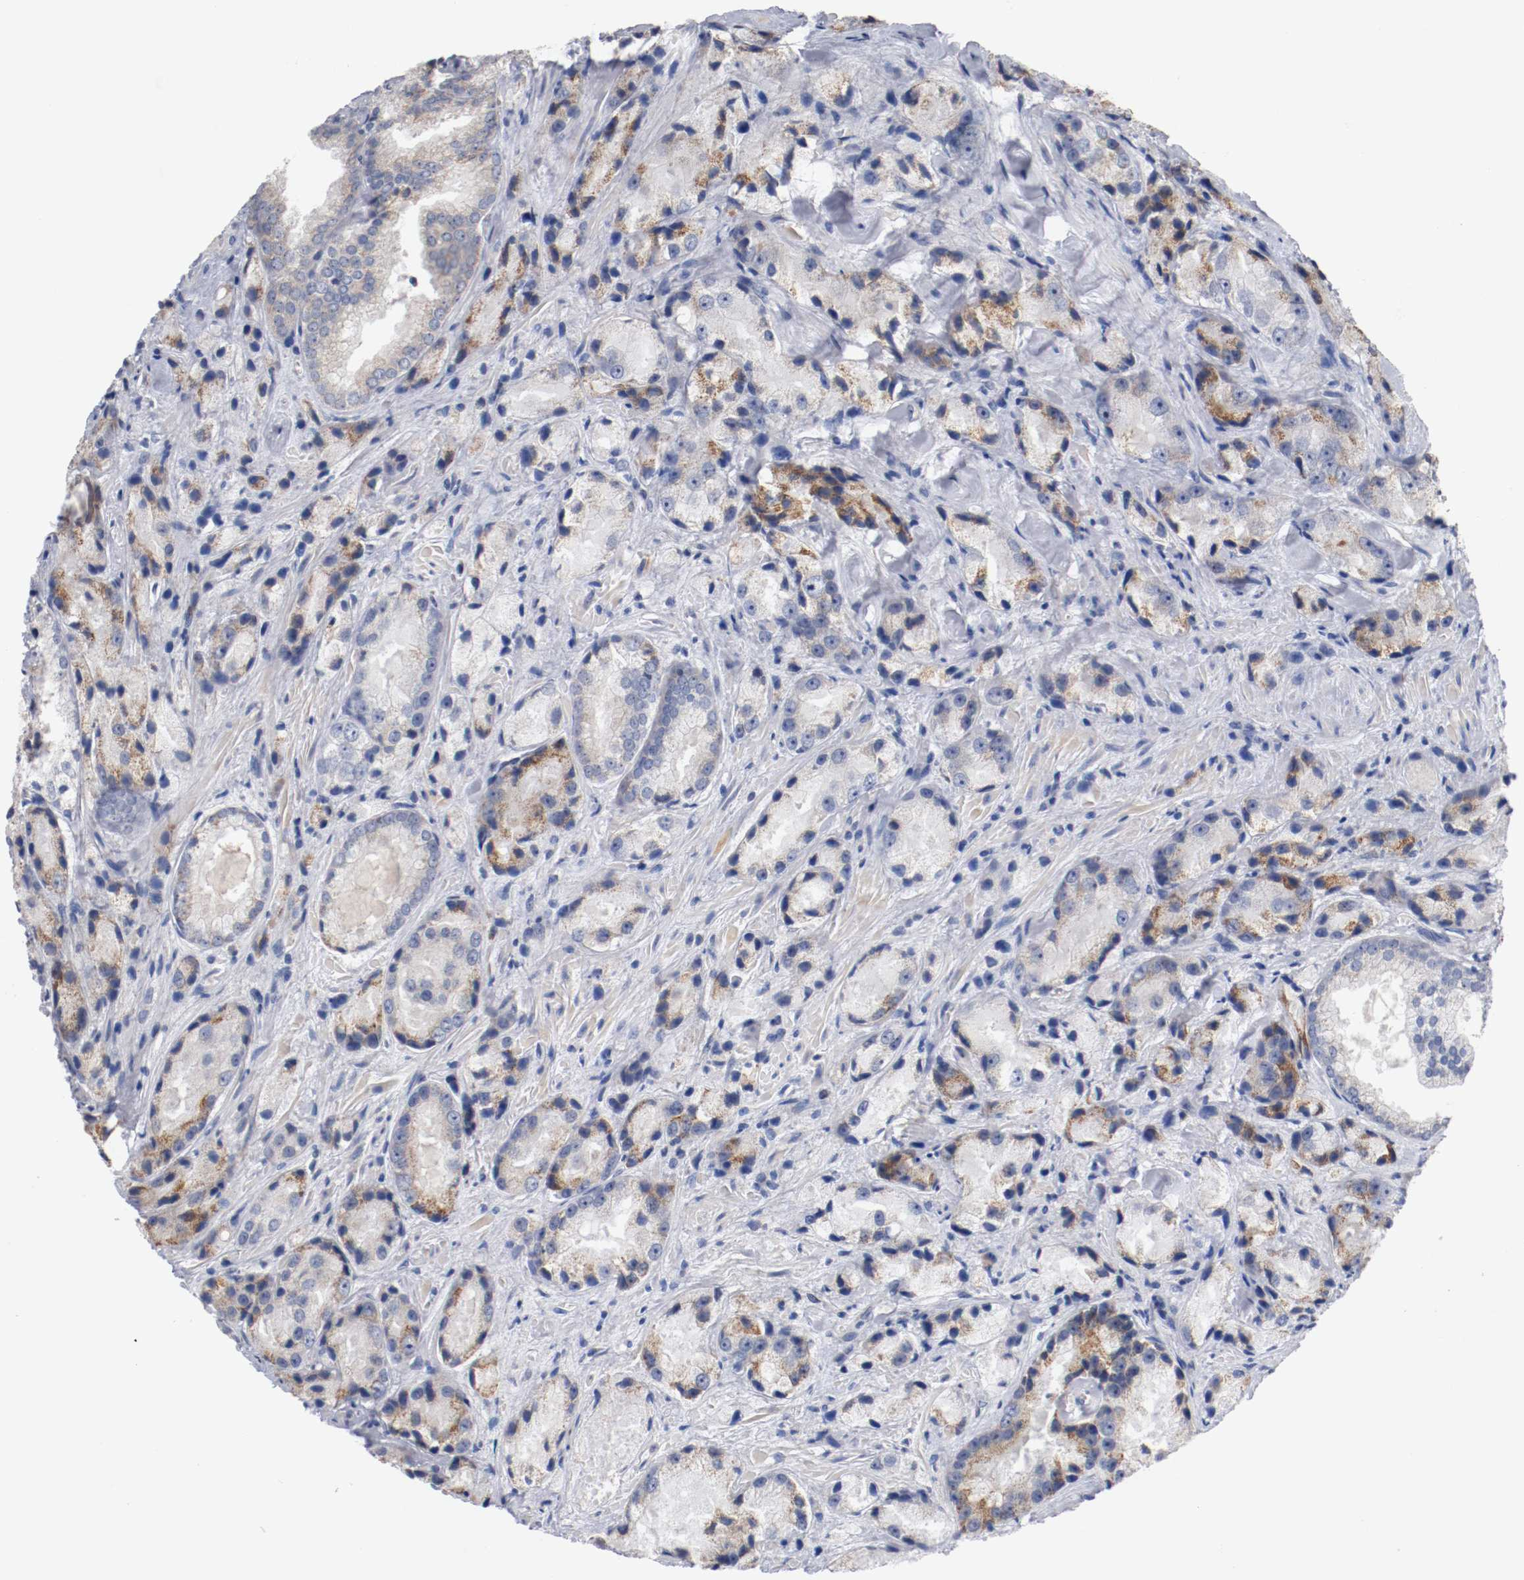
{"staining": {"intensity": "weak", "quantity": "<25%", "location": "cytoplasmic/membranous"}, "tissue": "prostate cancer", "cell_type": "Tumor cells", "image_type": "cancer", "snomed": [{"axis": "morphology", "description": "Adenocarcinoma, Low grade"}, {"axis": "topography", "description": "Prostate"}], "caption": "IHC of human prostate cancer demonstrates no staining in tumor cells. (DAB IHC visualized using brightfield microscopy, high magnification).", "gene": "PCSK6", "patient": {"sex": "male", "age": 64}}